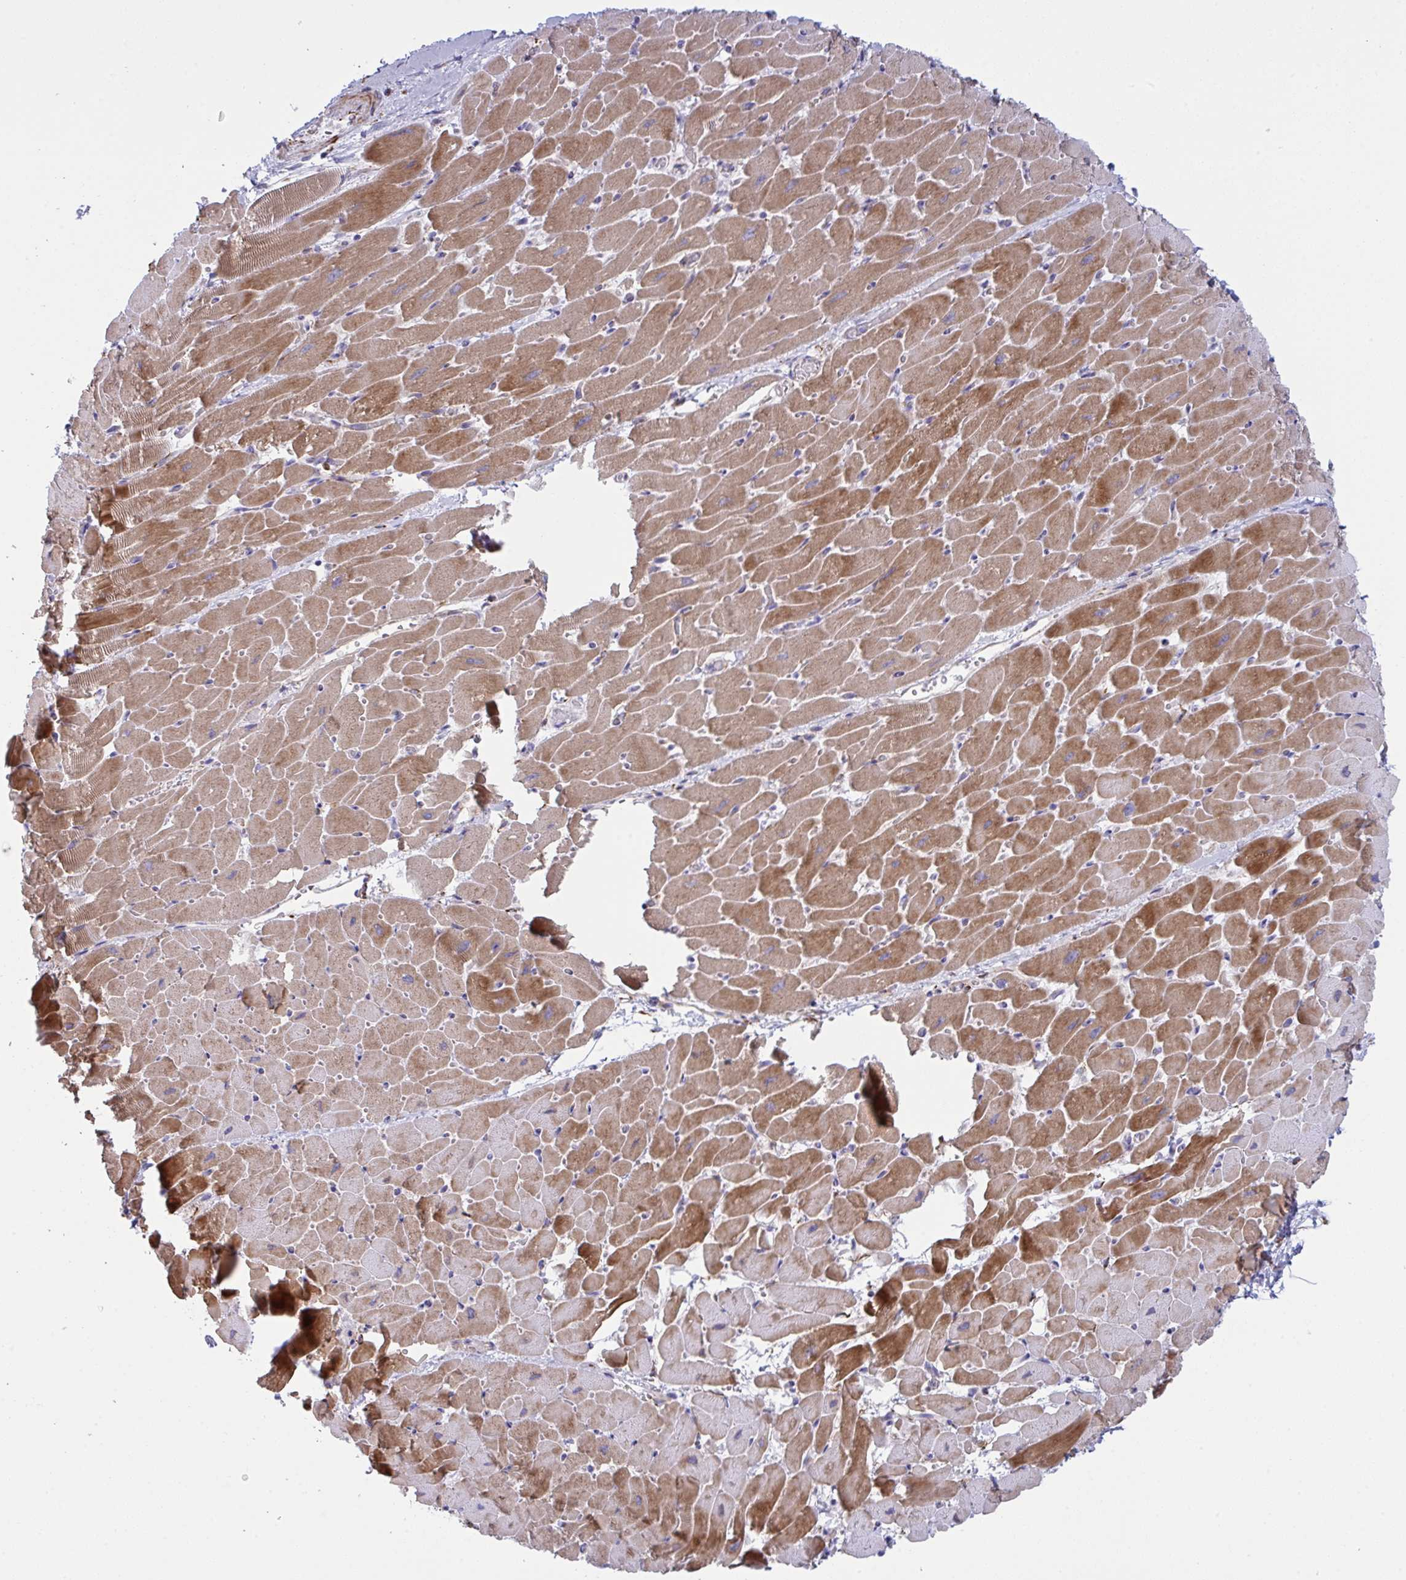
{"staining": {"intensity": "moderate", "quantity": ">75%", "location": "cytoplasmic/membranous"}, "tissue": "heart muscle", "cell_type": "Cardiomyocytes", "image_type": "normal", "snomed": [{"axis": "morphology", "description": "Normal tissue, NOS"}, {"axis": "topography", "description": "Heart"}], "caption": "High-magnification brightfield microscopy of unremarkable heart muscle stained with DAB (brown) and counterstained with hematoxylin (blue). cardiomyocytes exhibit moderate cytoplasmic/membranous staining is seen in about>75% of cells.", "gene": "DCBLD1", "patient": {"sex": "male", "age": 37}}